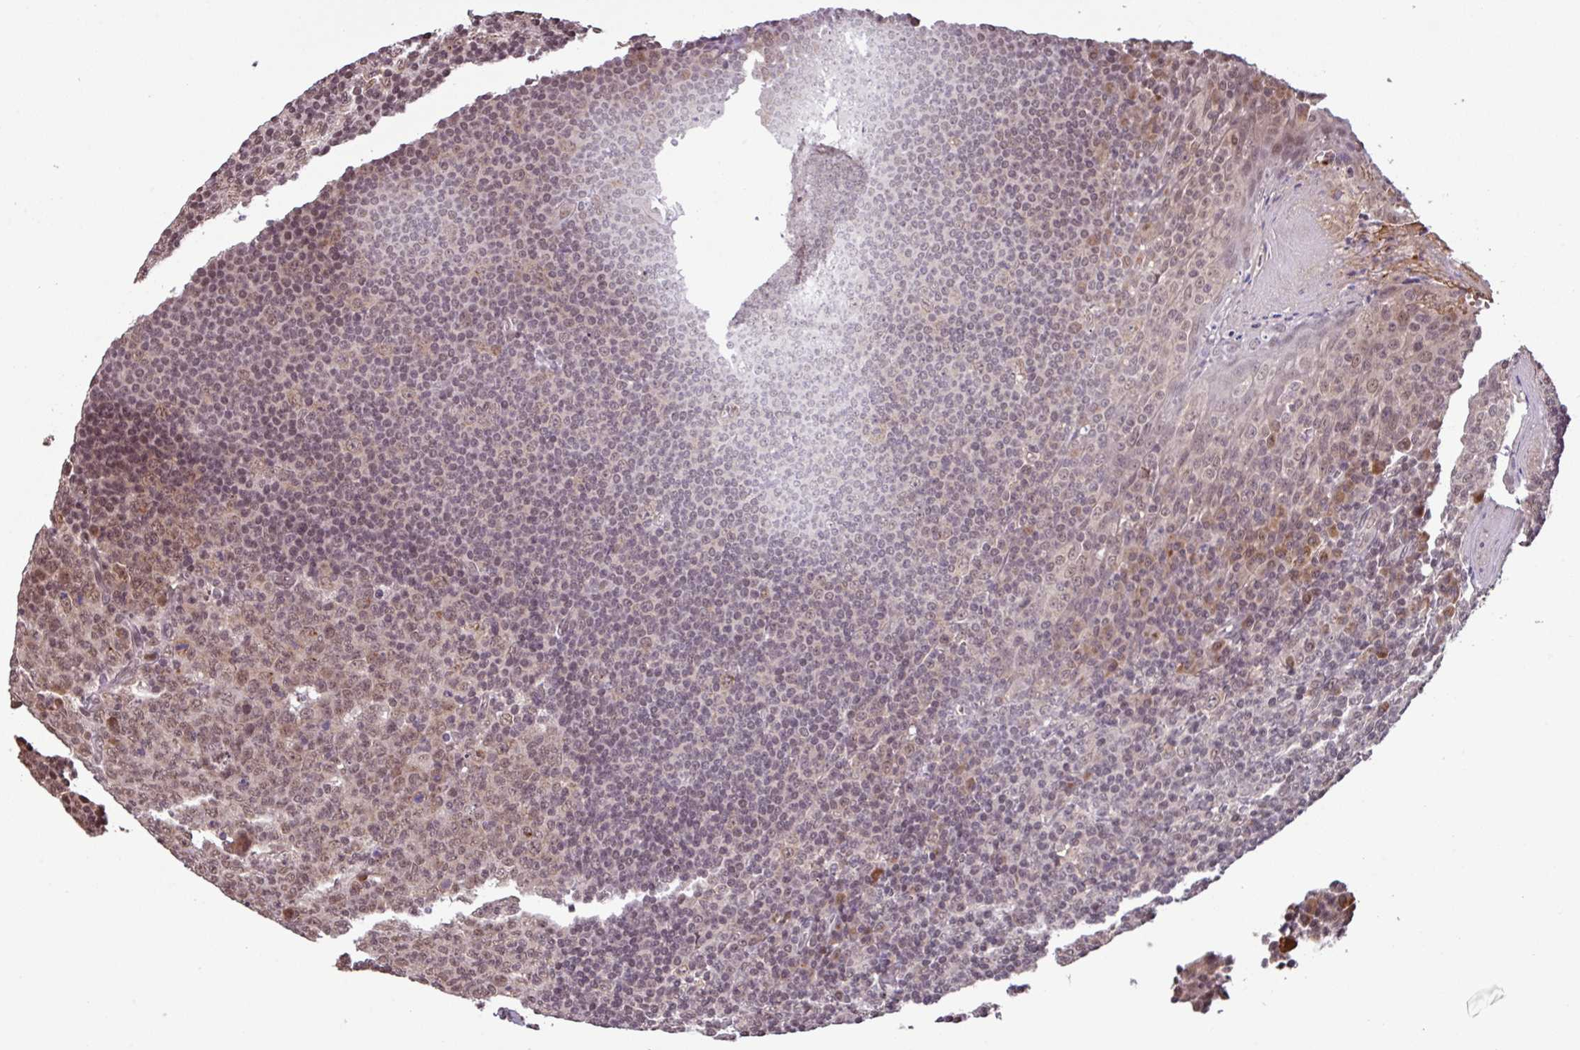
{"staining": {"intensity": "weak", "quantity": "25%-75%", "location": "nuclear"}, "tissue": "tonsil", "cell_type": "Germinal center cells", "image_type": "normal", "snomed": [{"axis": "morphology", "description": "Normal tissue, NOS"}, {"axis": "topography", "description": "Tonsil"}], "caption": "Tonsil stained for a protein (brown) shows weak nuclear positive expression in about 25%-75% of germinal center cells.", "gene": "NOB1", "patient": {"sex": "male", "age": 27}}